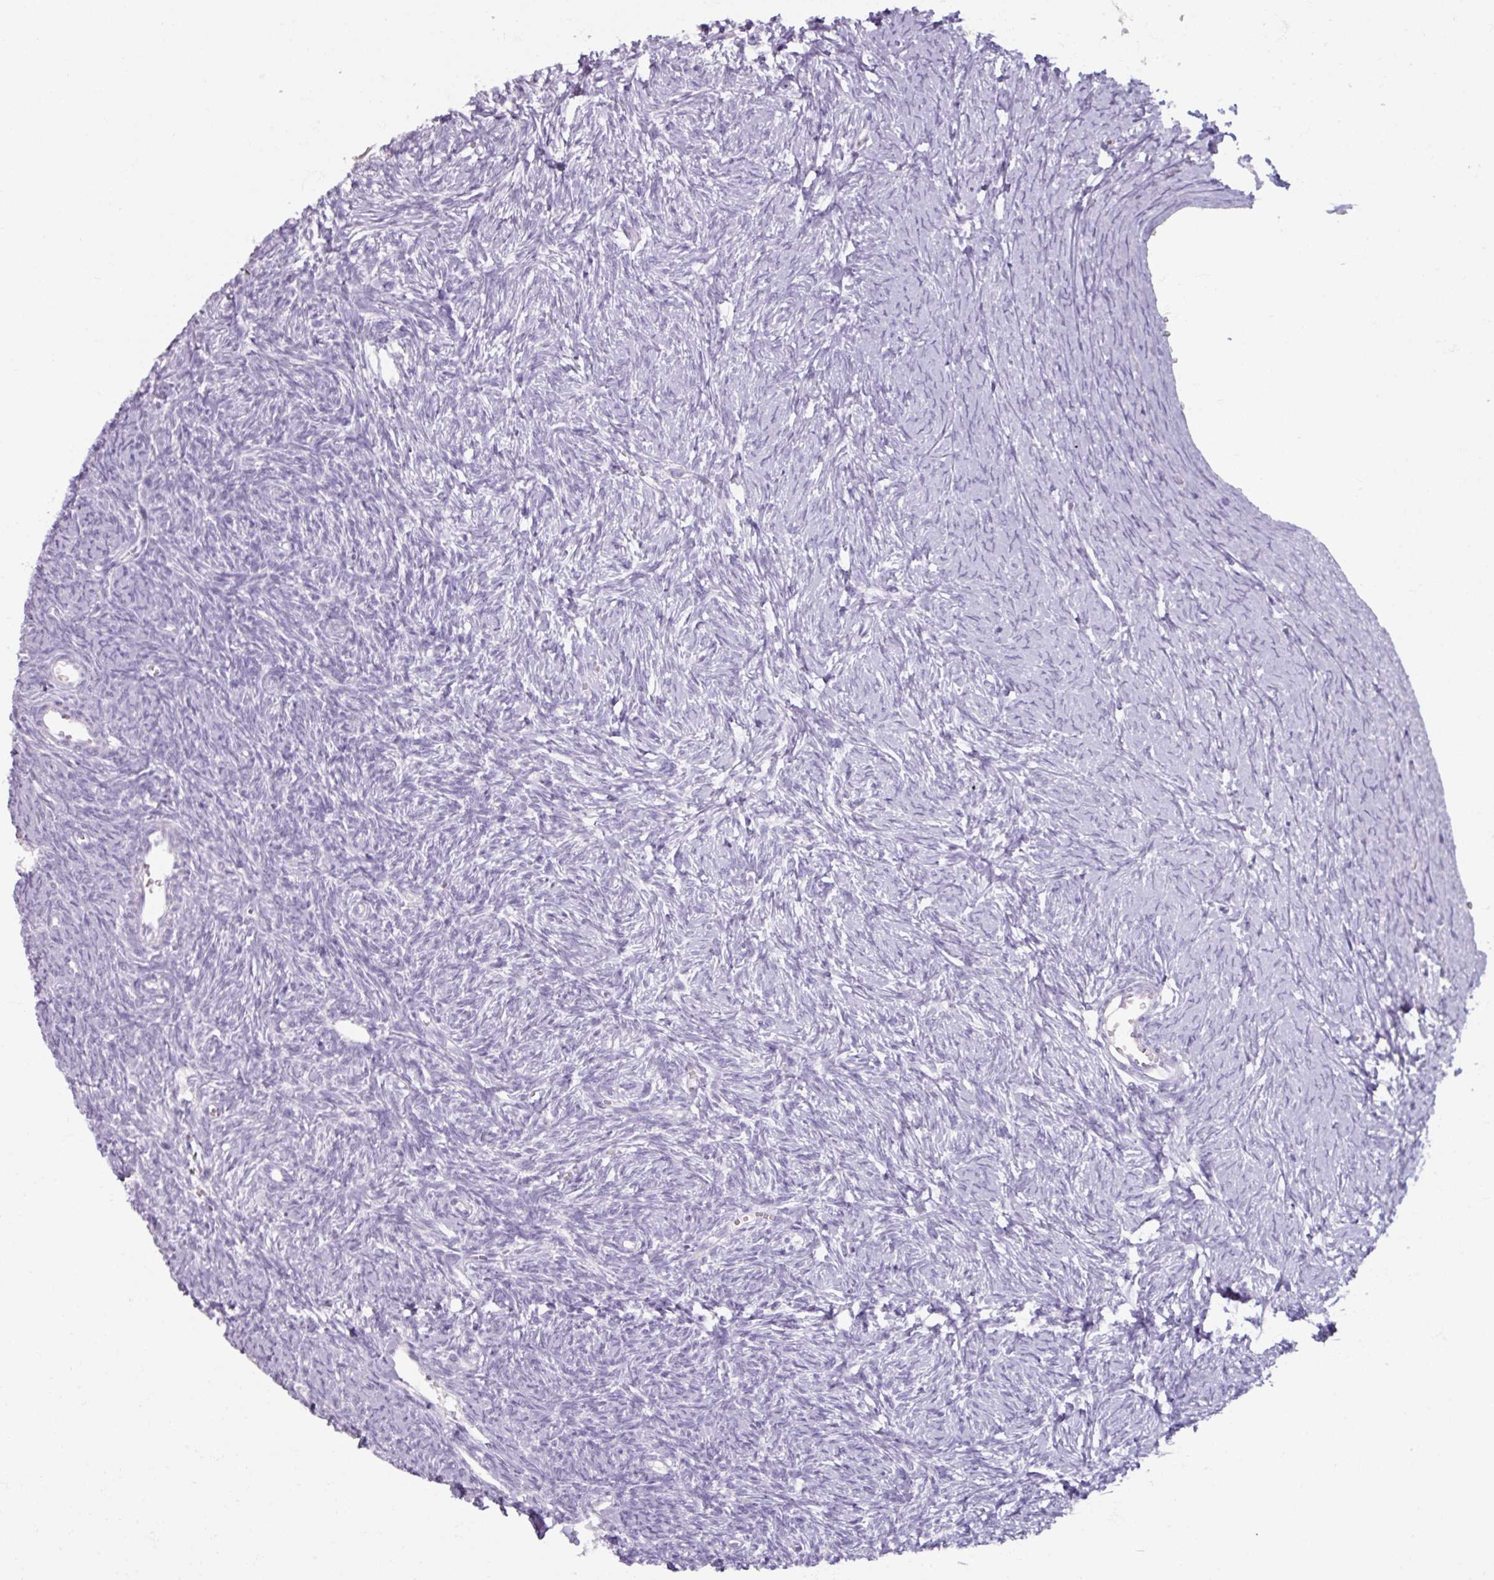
{"staining": {"intensity": "negative", "quantity": "none", "location": "none"}, "tissue": "ovary", "cell_type": "Follicle cells", "image_type": "normal", "snomed": [{"axis": "morphology", "description": "Normal tissue, NOS"}, {"axis": "topography", "description": "Ovary"}], "caption": "High power microscopy histopathology image of an immunohistochemistry image of normal ovary, revealing no significant staining in follicle cells.", "gene": "ARG1", "patient": {"sex": "female", "age": 39}}